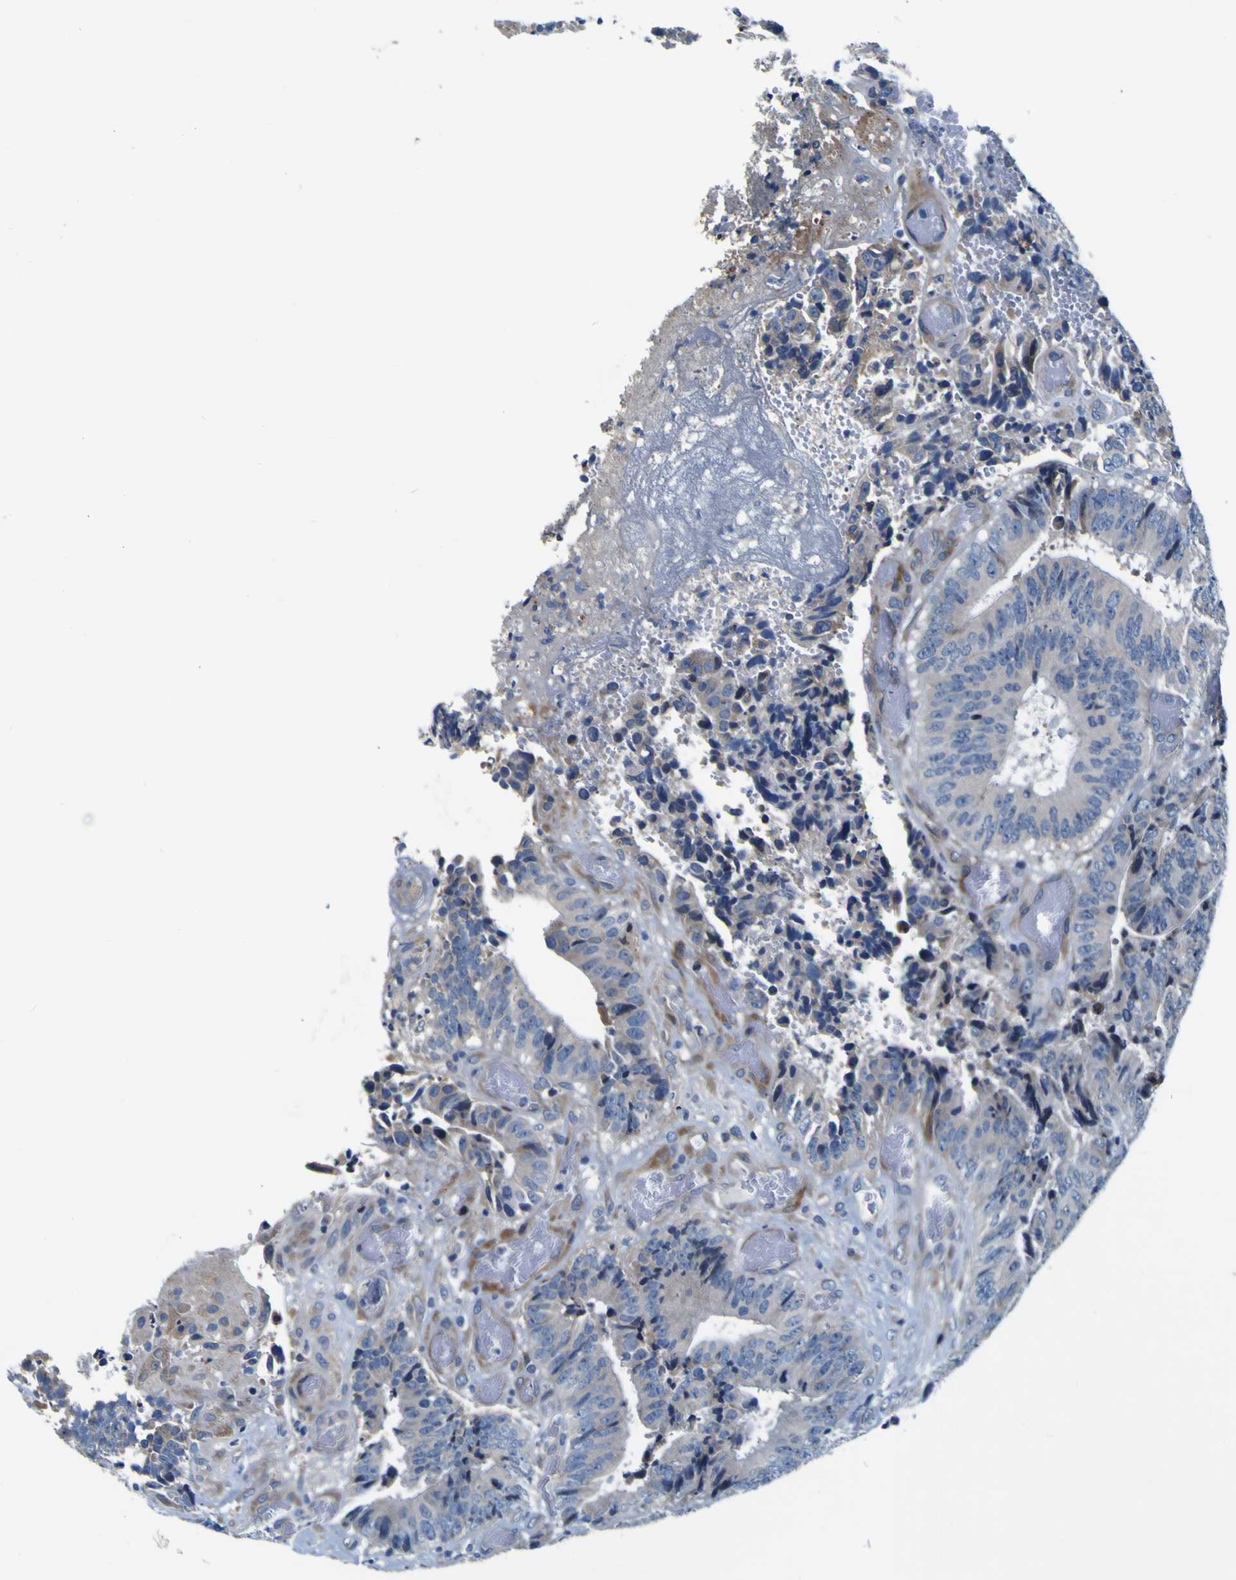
{"staining": {"intensity": "weak", "quantity": "<25%", "location": "cytoplasmic/membranous"}, "tissue": "colorectal cancer", "cell_type": "Tumor cells", "image_type": "cancer", "snomed": [{"axis": "morphology", "description": "Adenocarcinoma, NOS"}, {"axis": "topography", "description": "Rectum"}], "caption": "Immunohistochemistry (IHC) photomicrograph of human adenocarcinoma (colorectal) stained for a protein (brown), which reveals no positivity in tumor cells. (DAB IHC, high magnification).", "gene": "AGAP3", "patient": {"sex": "male", "age": 72}}